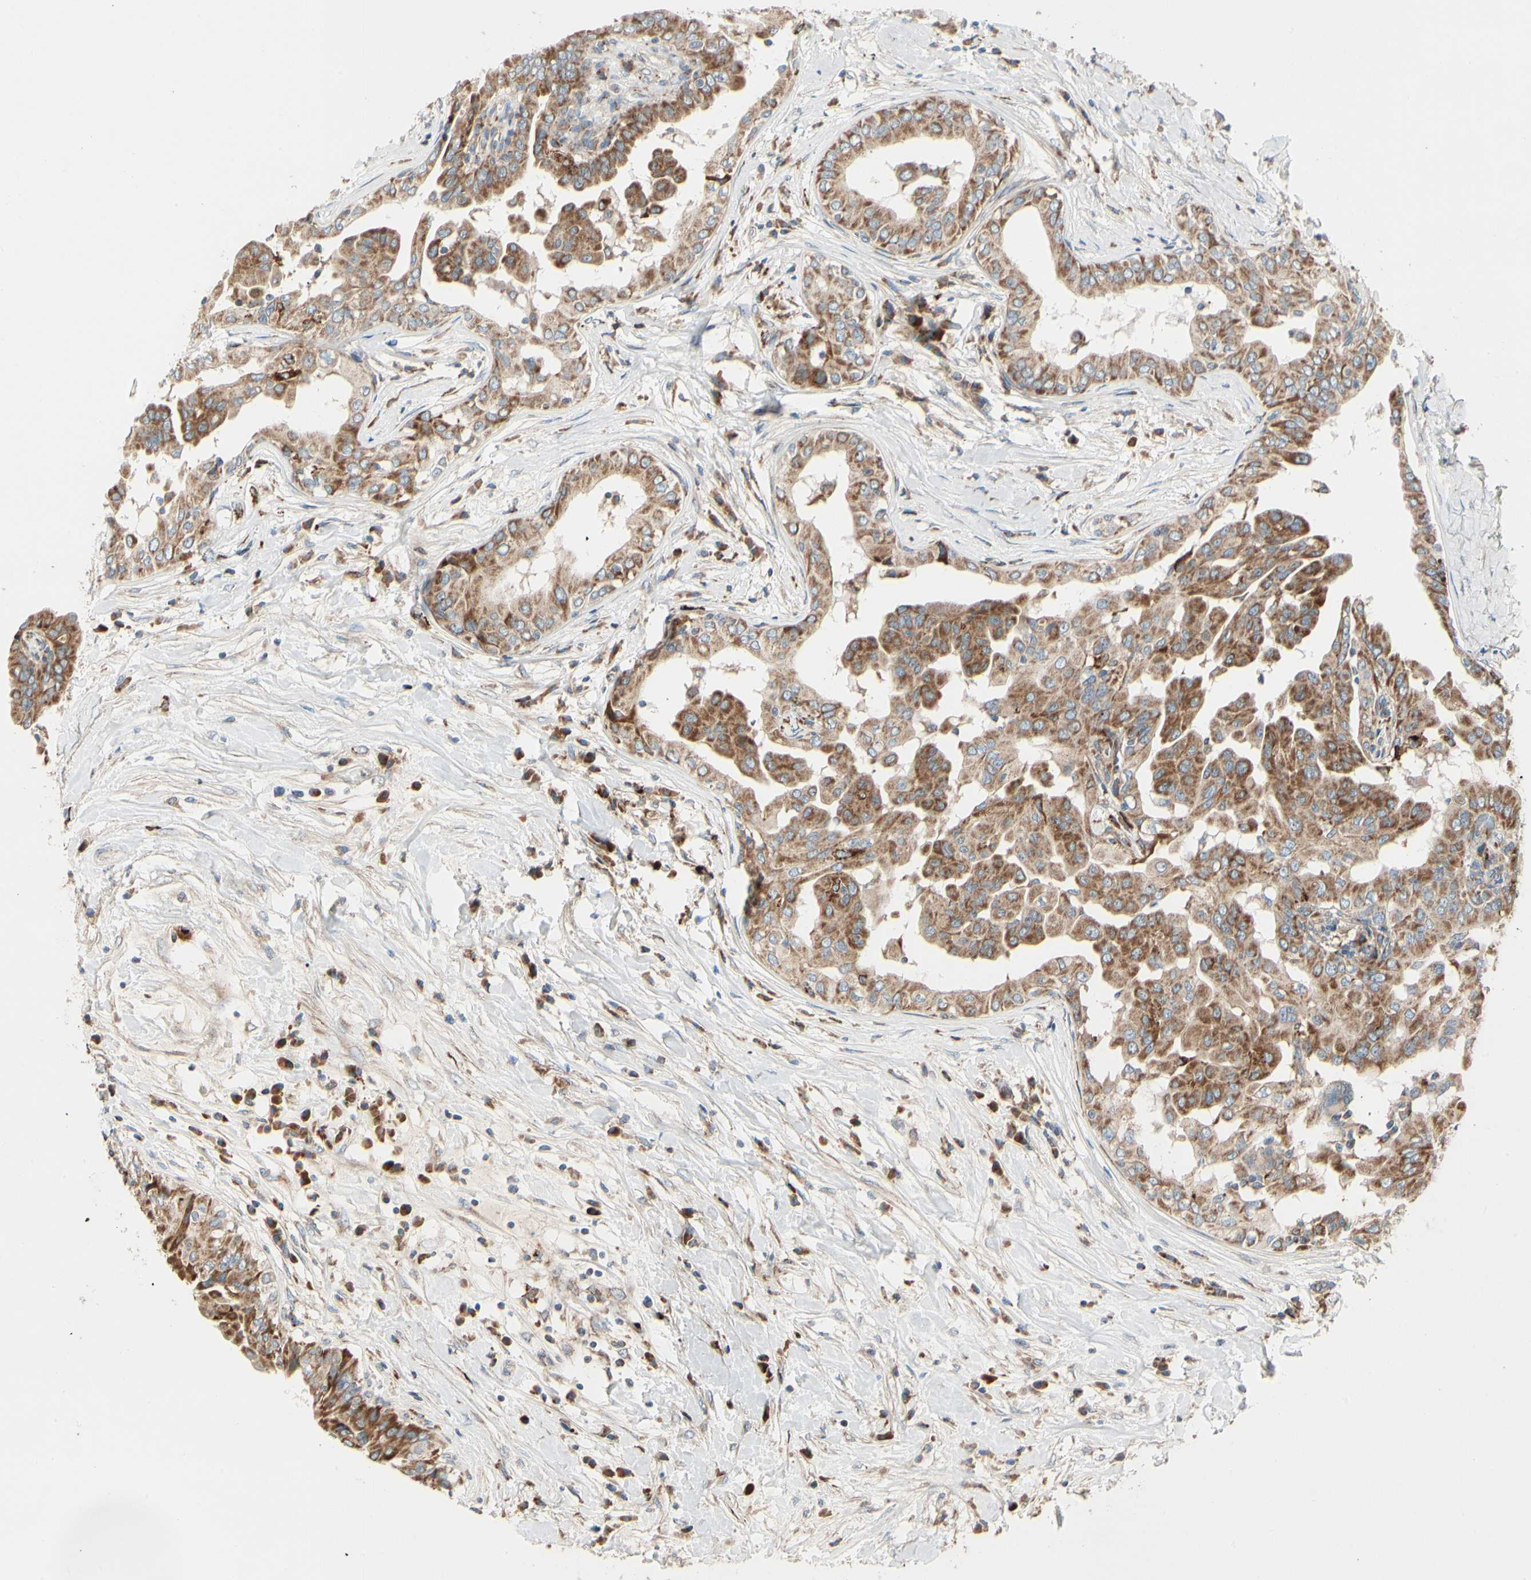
{"staining": {"intensity": "moderate", "quantity": ">75%", "location": "cytoplasmic/membranous"}, "tissue": "thyroid cancer", "cell_type": "Tumor cells", "image_type": "cancer", "snomed": [{"axis": "morphology", "description": "Papillary adenocarcinoma, NOS"}, {"axis": "topography", "description": "Thyroid gland"}], "caption": "Immunohistochemical staining of papillary adenocarcinoma (thyroid) reveals medium levels of moderate cytoplasmic/membranous staining in approximately >75% of tumor cells.", "gene": "MRPL9", "patient": {"sex": "male", "age": 33}}